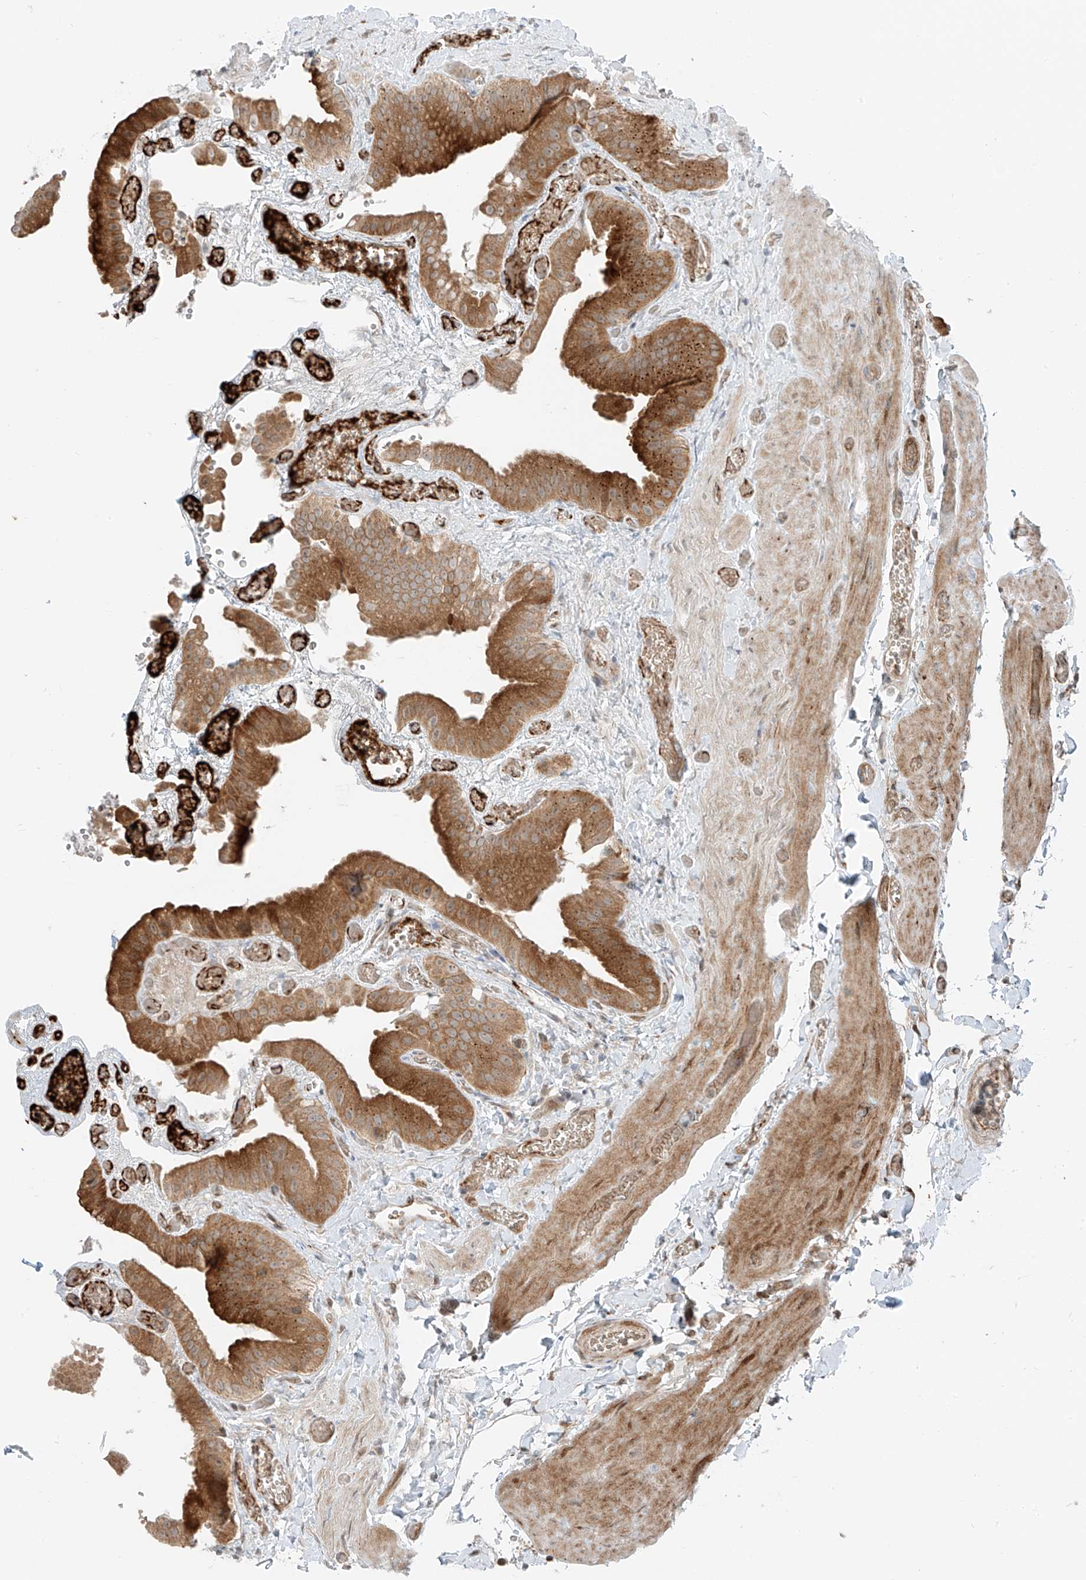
{"staining": {"intensity": "strong", "quantity": "25%-75%", "location": "cytoplasmic/membranous"}, "tissue": "gallbladder", "cell_type": "Glandular cells", "image_type": "normal", "snomed": [{"axis": "morphology", "description": "Normal tissue, NOS"}, {"axis": "topography", "description": "Gallbladder"}], "caption": "Immunohistochemistry (IHC) (DAB) staining of unremarkable human gallbladder displays strong cytoplasmic/membranous protein positivity in about 25%-75% of glandular cells. The protein is stained brown, and the nuclei are stained in blue (DAB (3,3'-diaminobenzidine) IHC with brightfield microscopy, high magnification).", "gene": "USP48", "patient": {"sex": "female", "age": 64}}